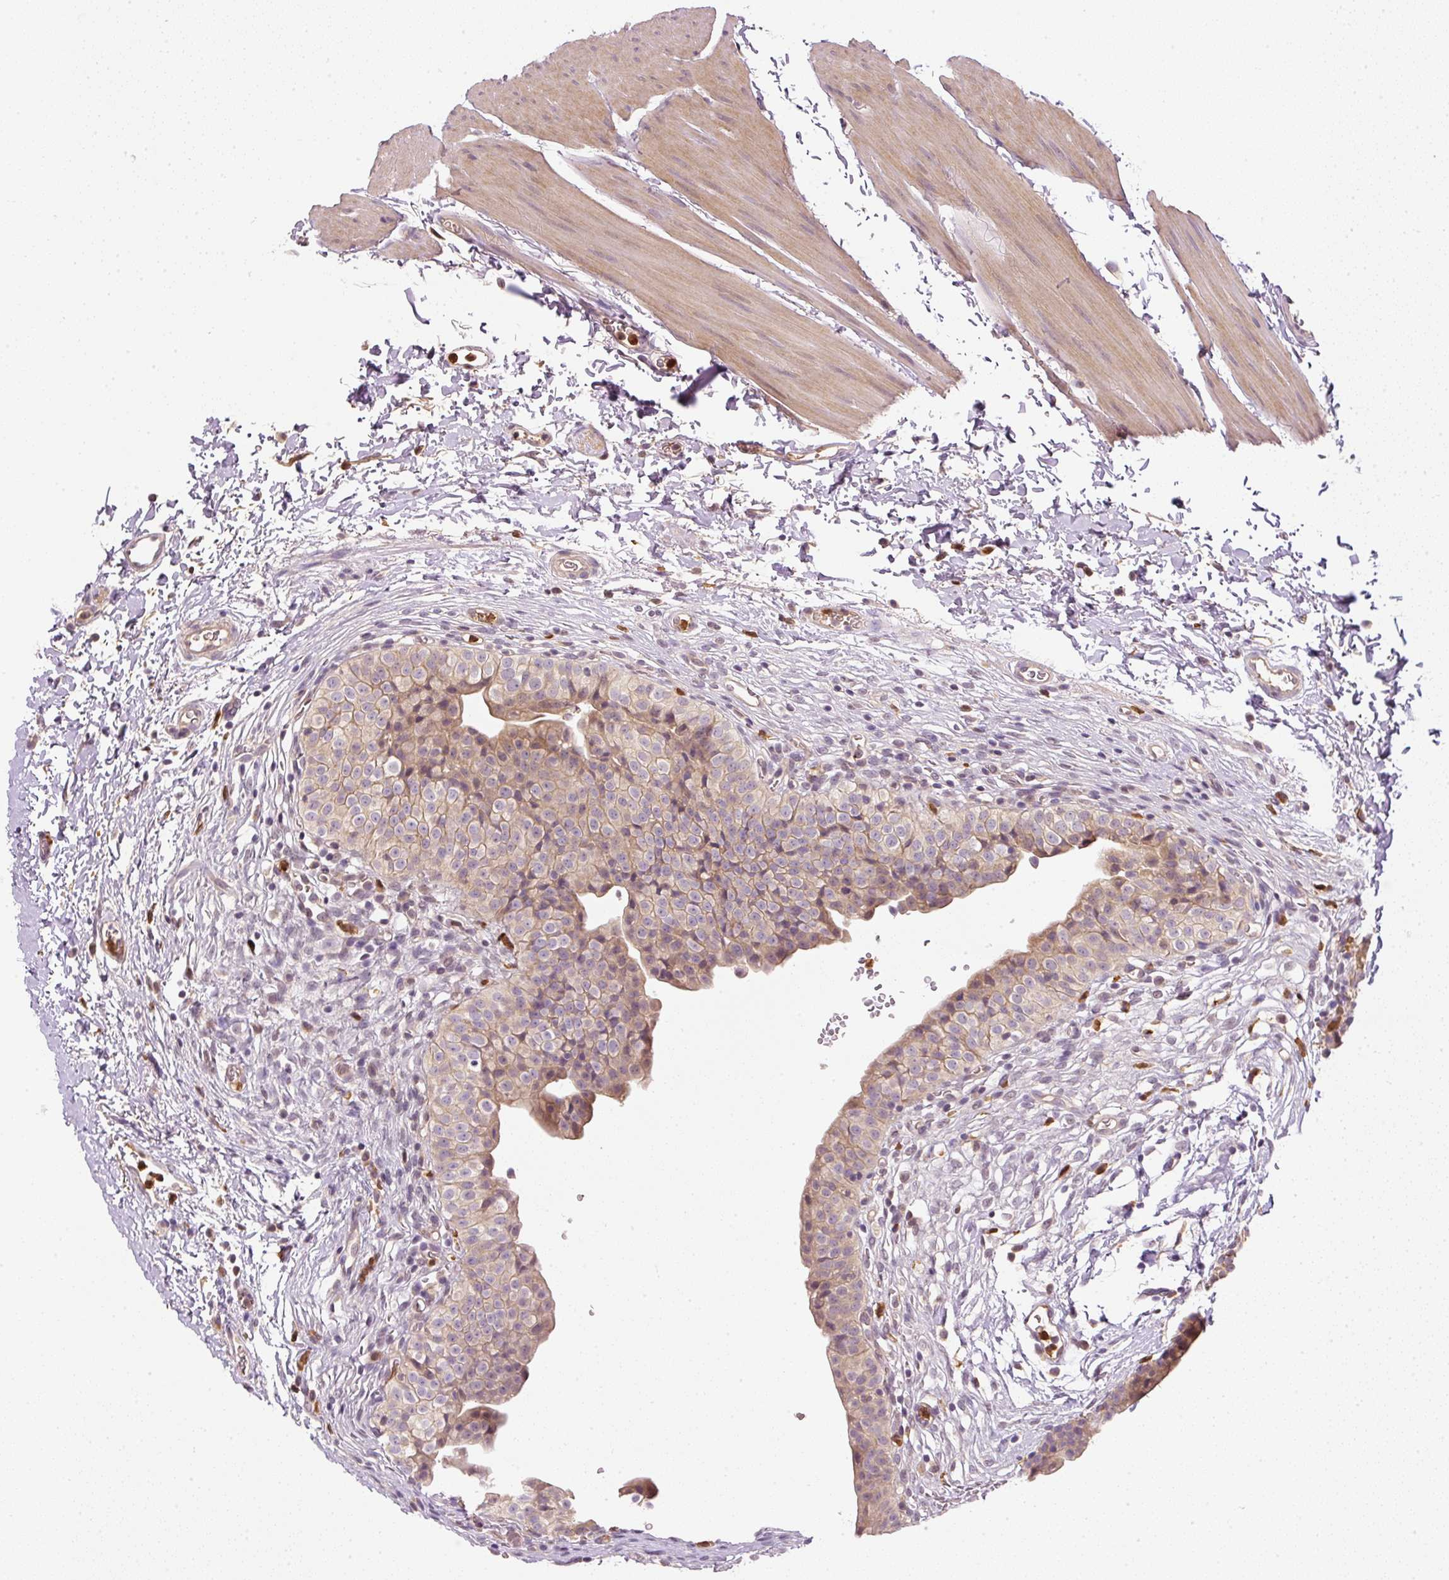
{"staining": {"intensity": "weak", "quantity": "25%-75%", "location": "cytoplasmic/membranous"}, "tissue": "urinary bladder", "cell_type": "Urothelial cells", "image_type": "normal", "snomed": [{"axis": "morphology", "description": "Normal tissue, NOS"}, {"axis": "topography", "description": "Urinary bladder"}, {"axis": "topography", "description": "Peripheral nerve tissue"}], "caption": "Immunohistochemistry (DAB (3,3'-diaminobenzidine)) staining of benign human urinary bladder displays weak cytoplasmic/membranous protein expression in approximately 25%-75% of urothelial cells. The protein is stained brown, and the nuclei are stained in blue (DAB (3,3'-diaminobenzidine) IHC with brightfield microscopy, high magnification).", "gene": "CTTNBP2", "patient": {"sex": "male", "age": 55}}